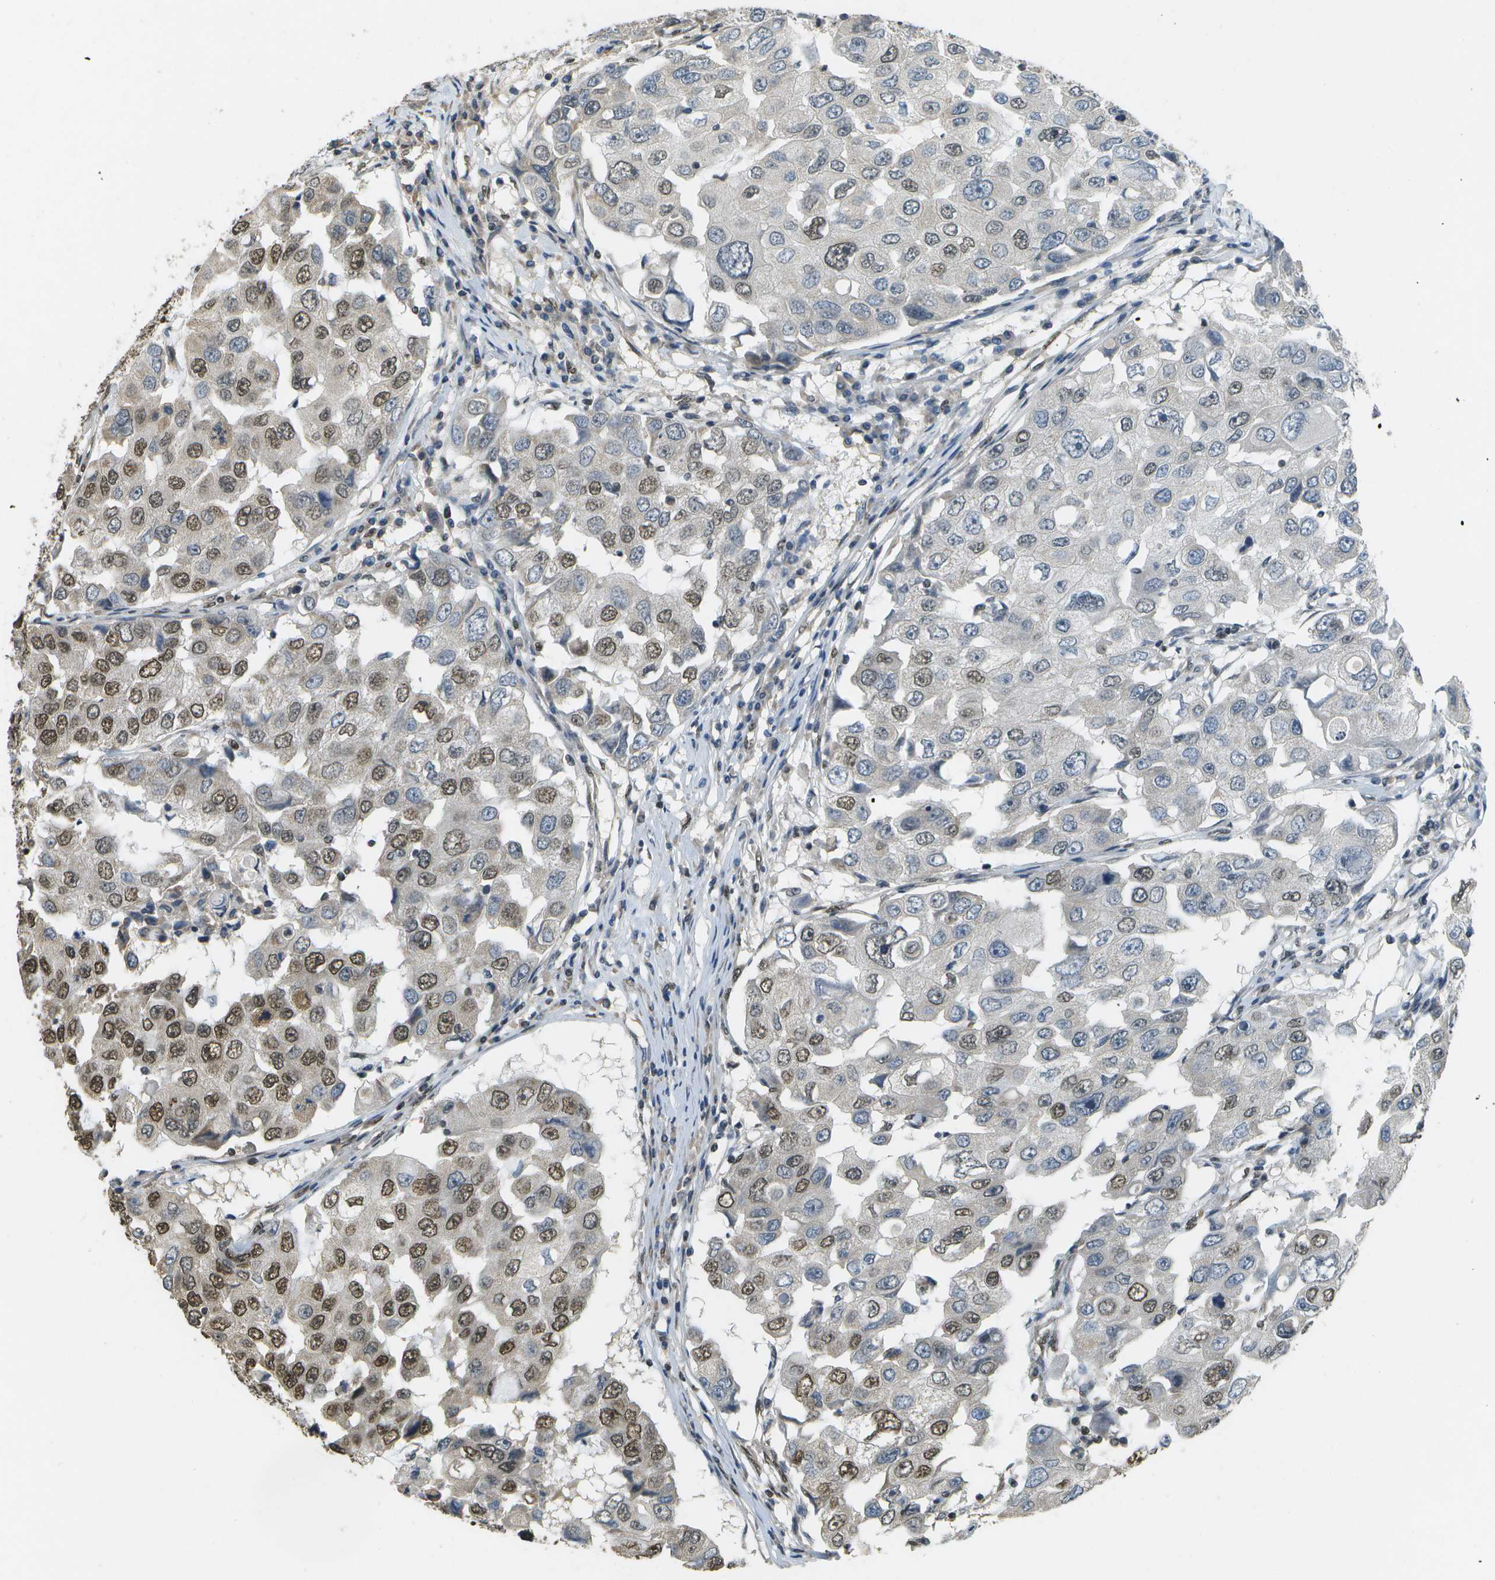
{"staining": {"intensity": "moderate", "quantity": ">75%", "location": "nuclear"}, "tissue": "breast cancer", "cell_type": "Tumor cells", "image_type": "cancer", "snomed": [{"axis": "morphology", "description": "Duct carcinoma"}, {"axis": "topography", "description": "Breast"}], "caption": "A brown stain highlights moderate nuclear positivity of a protein in breast cancer tumor cells.", "gene": "ABL2", "patient": {"sex": "female", "age": 27}}